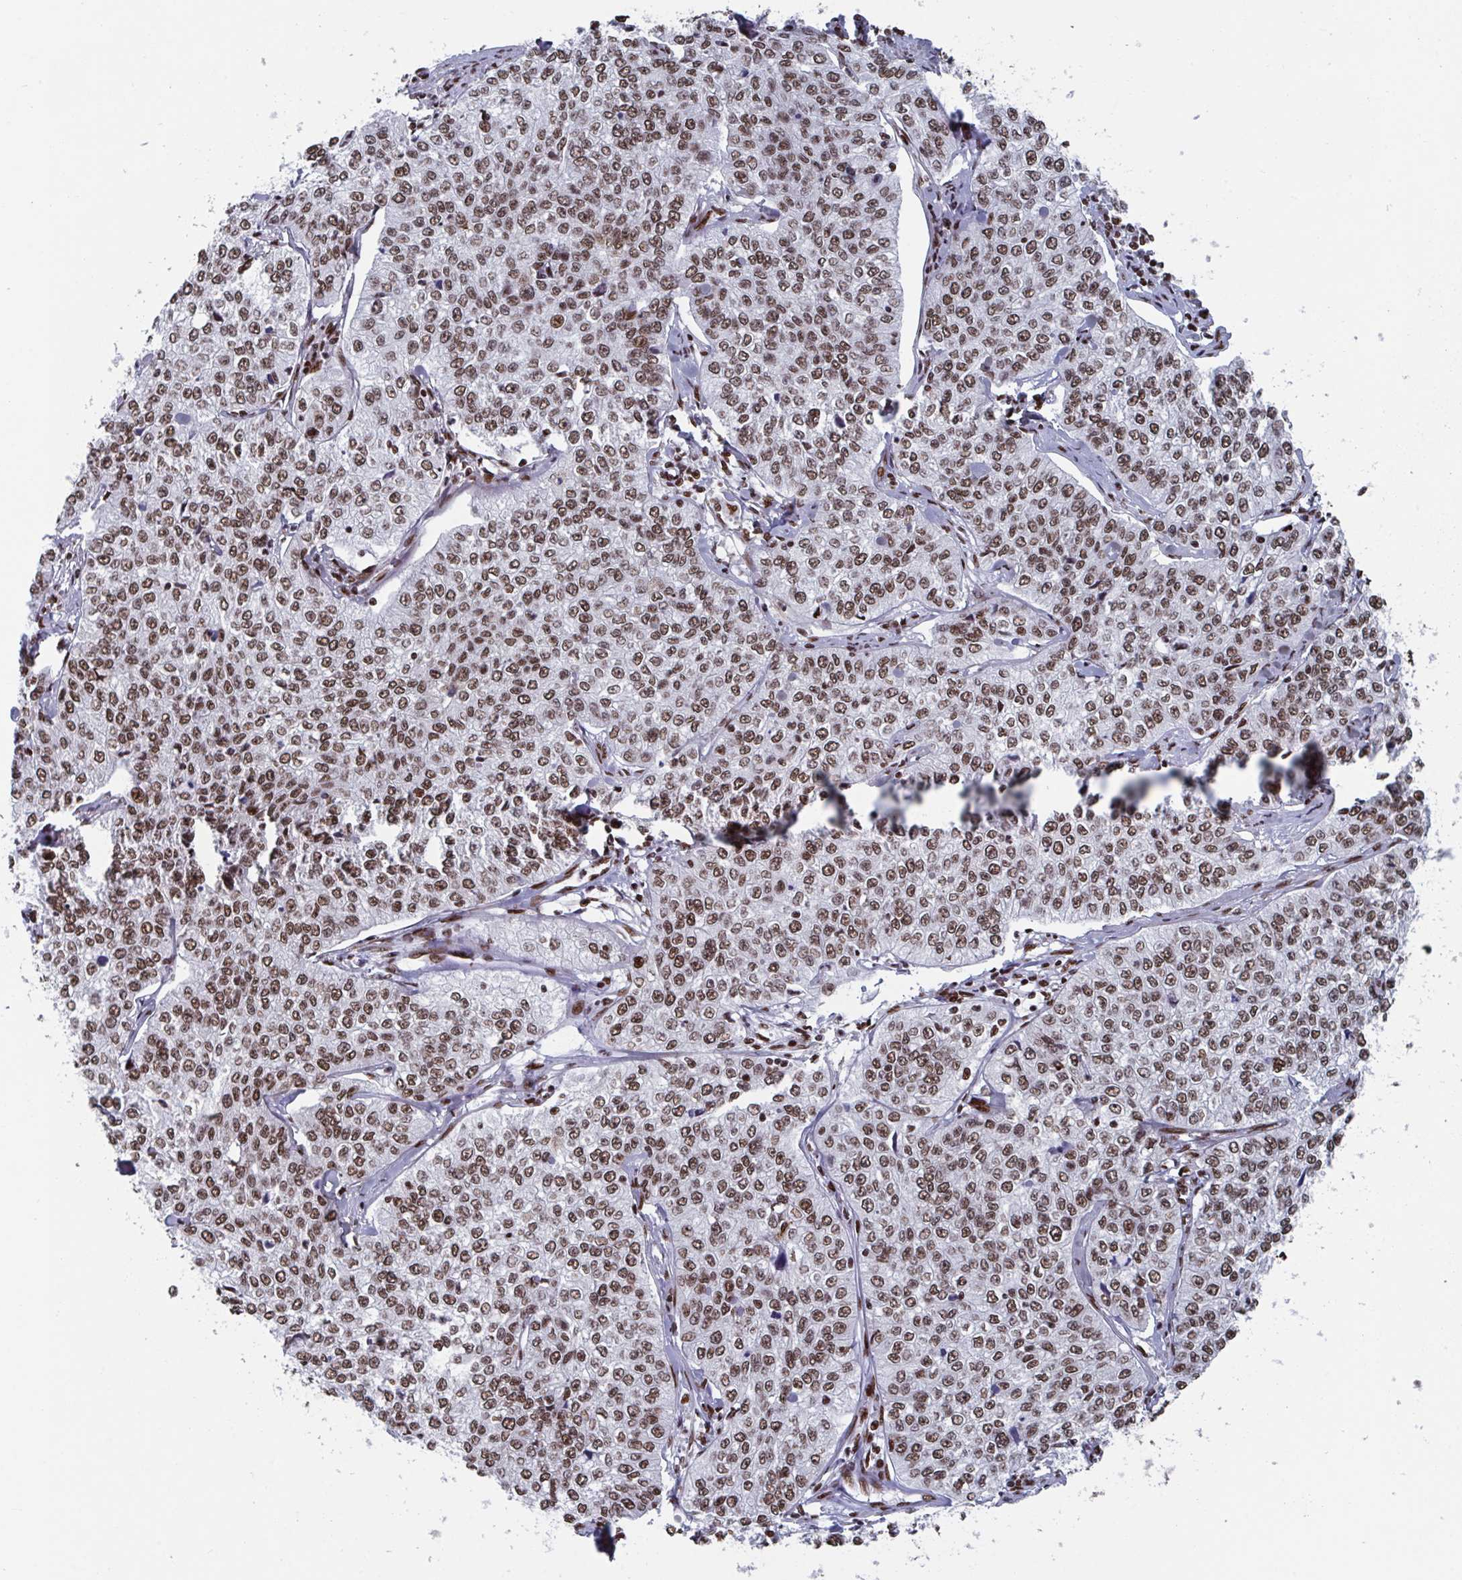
{"staining": {"intensity": "moderate", "quantity": ">75%", "location": "nuclear"}, "tissue": "cervical cancer", "cell_type": "Tumor cells", "image_type": "cancer", "snomed": [{"axis": "morphology", "description": "Squamous cell carcinoma, NOS"}, {"axis": "topography", "description": "Cervix"}], "caption": "Tumor cells reveal medium levels of moderate nuclear staining in approximately >75% of cells in human cervical cancer.", "gene": "ZNF607", "patient": {"sex": "female", "age": 35}}